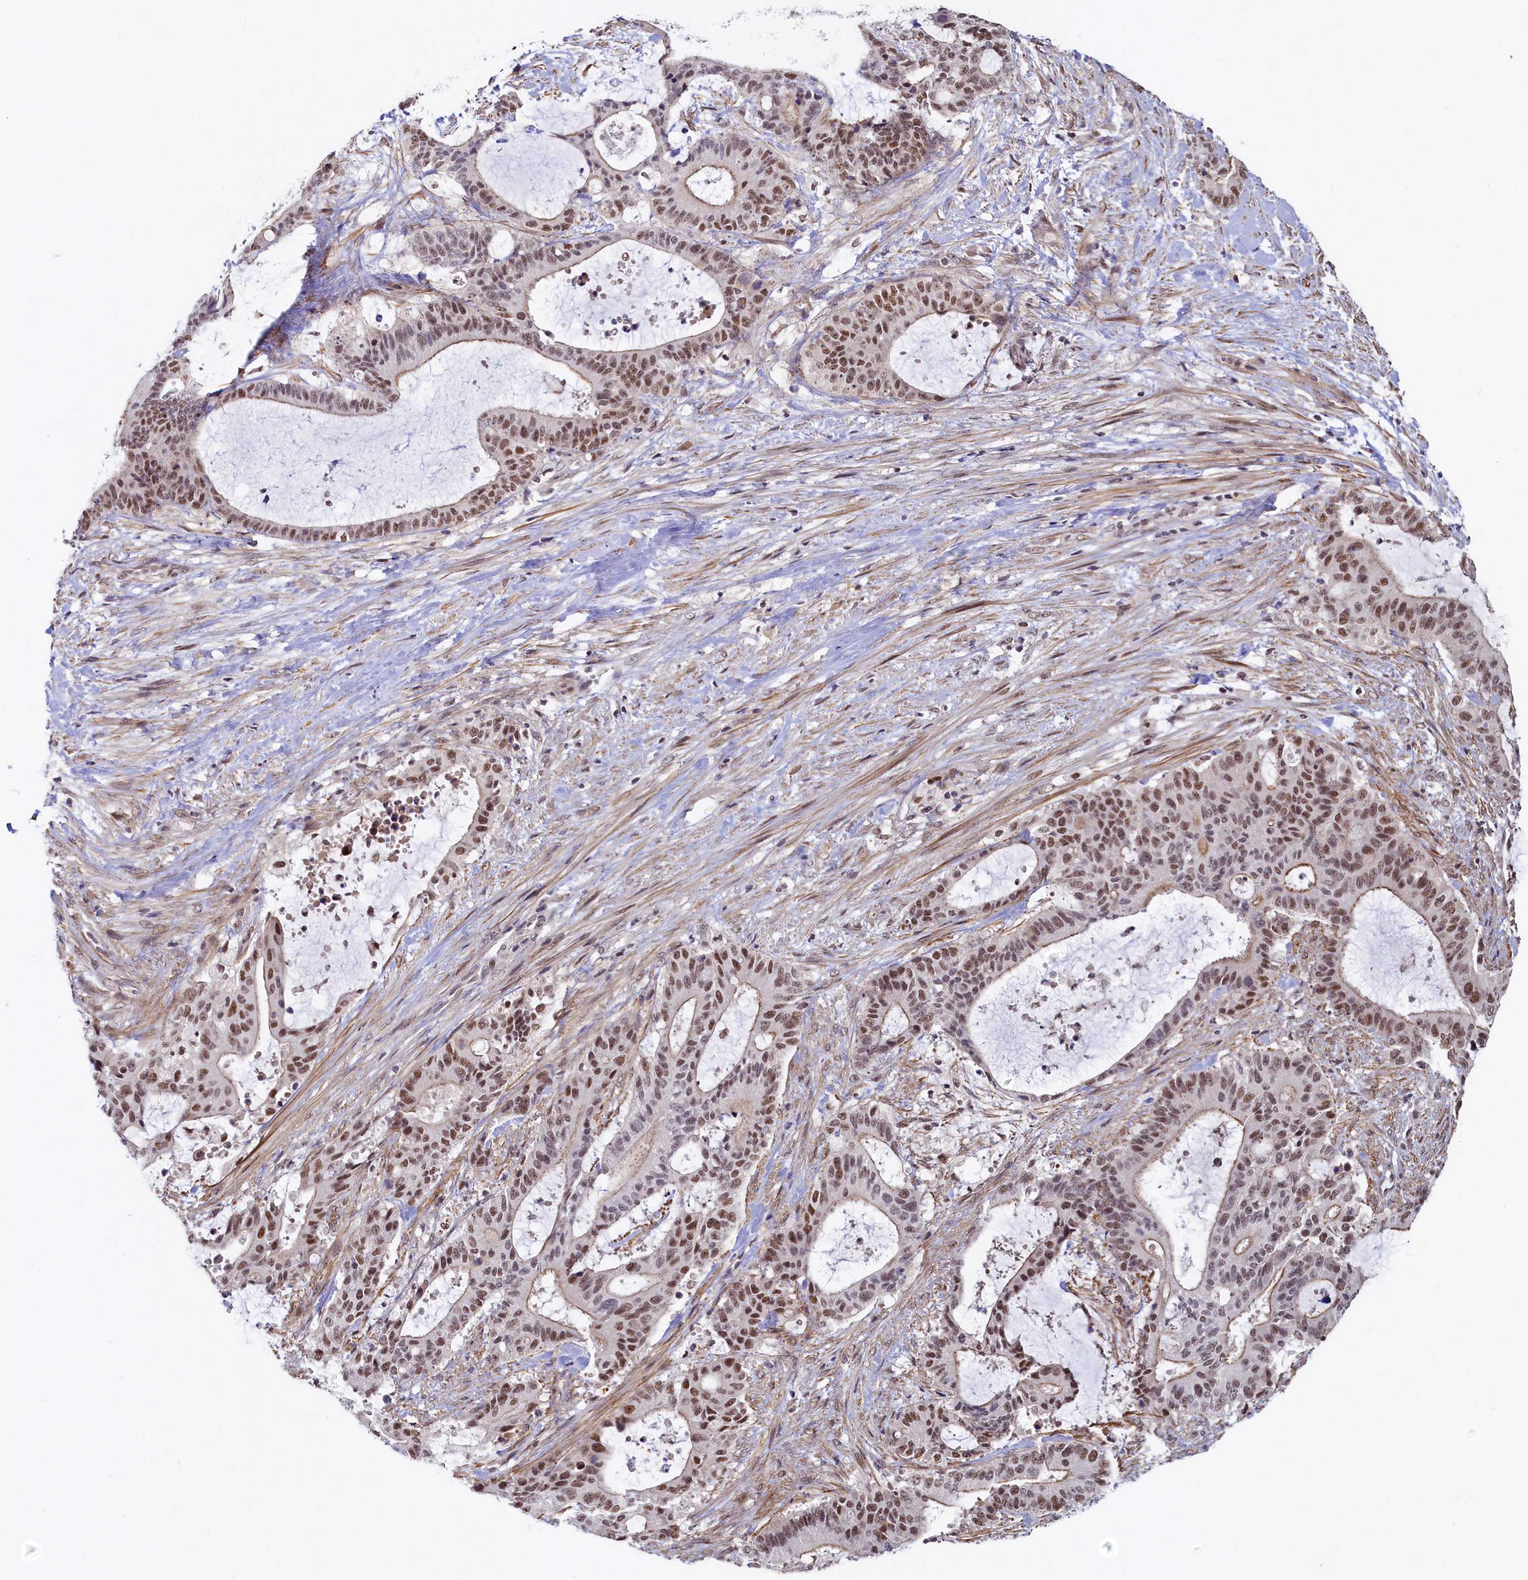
{"staining": {"intensity": "moderate", "quantity": ">75%", "location": "nuclear"}, "tissue": "liver cancer", "cell_type": "Tumor cells", "image_type": "cancer", "snomed": [{"axis": "morphology", "description": "Normal tissue, NOS"}, {"axis": "morphology", "description": "Cholangiocarcinoma"}, {"axis": "topography", "description": "Liver"}, {"axis": "topography", "description": "Peripheral nerve tissue"}], "caption": "IHC of cholangiocarcinoma (liver) demonstrates medium levels of moderate nuclear staining in about >75% of tumor cells. The staining is performed using DAB (3,3'-diaminobenzidine) brown chromogen to label protein expression. The nuclei are counter-stained blue using hematoxylin.", "gene": "INTS14", "patient": {"sex": "female", "age": 73}}